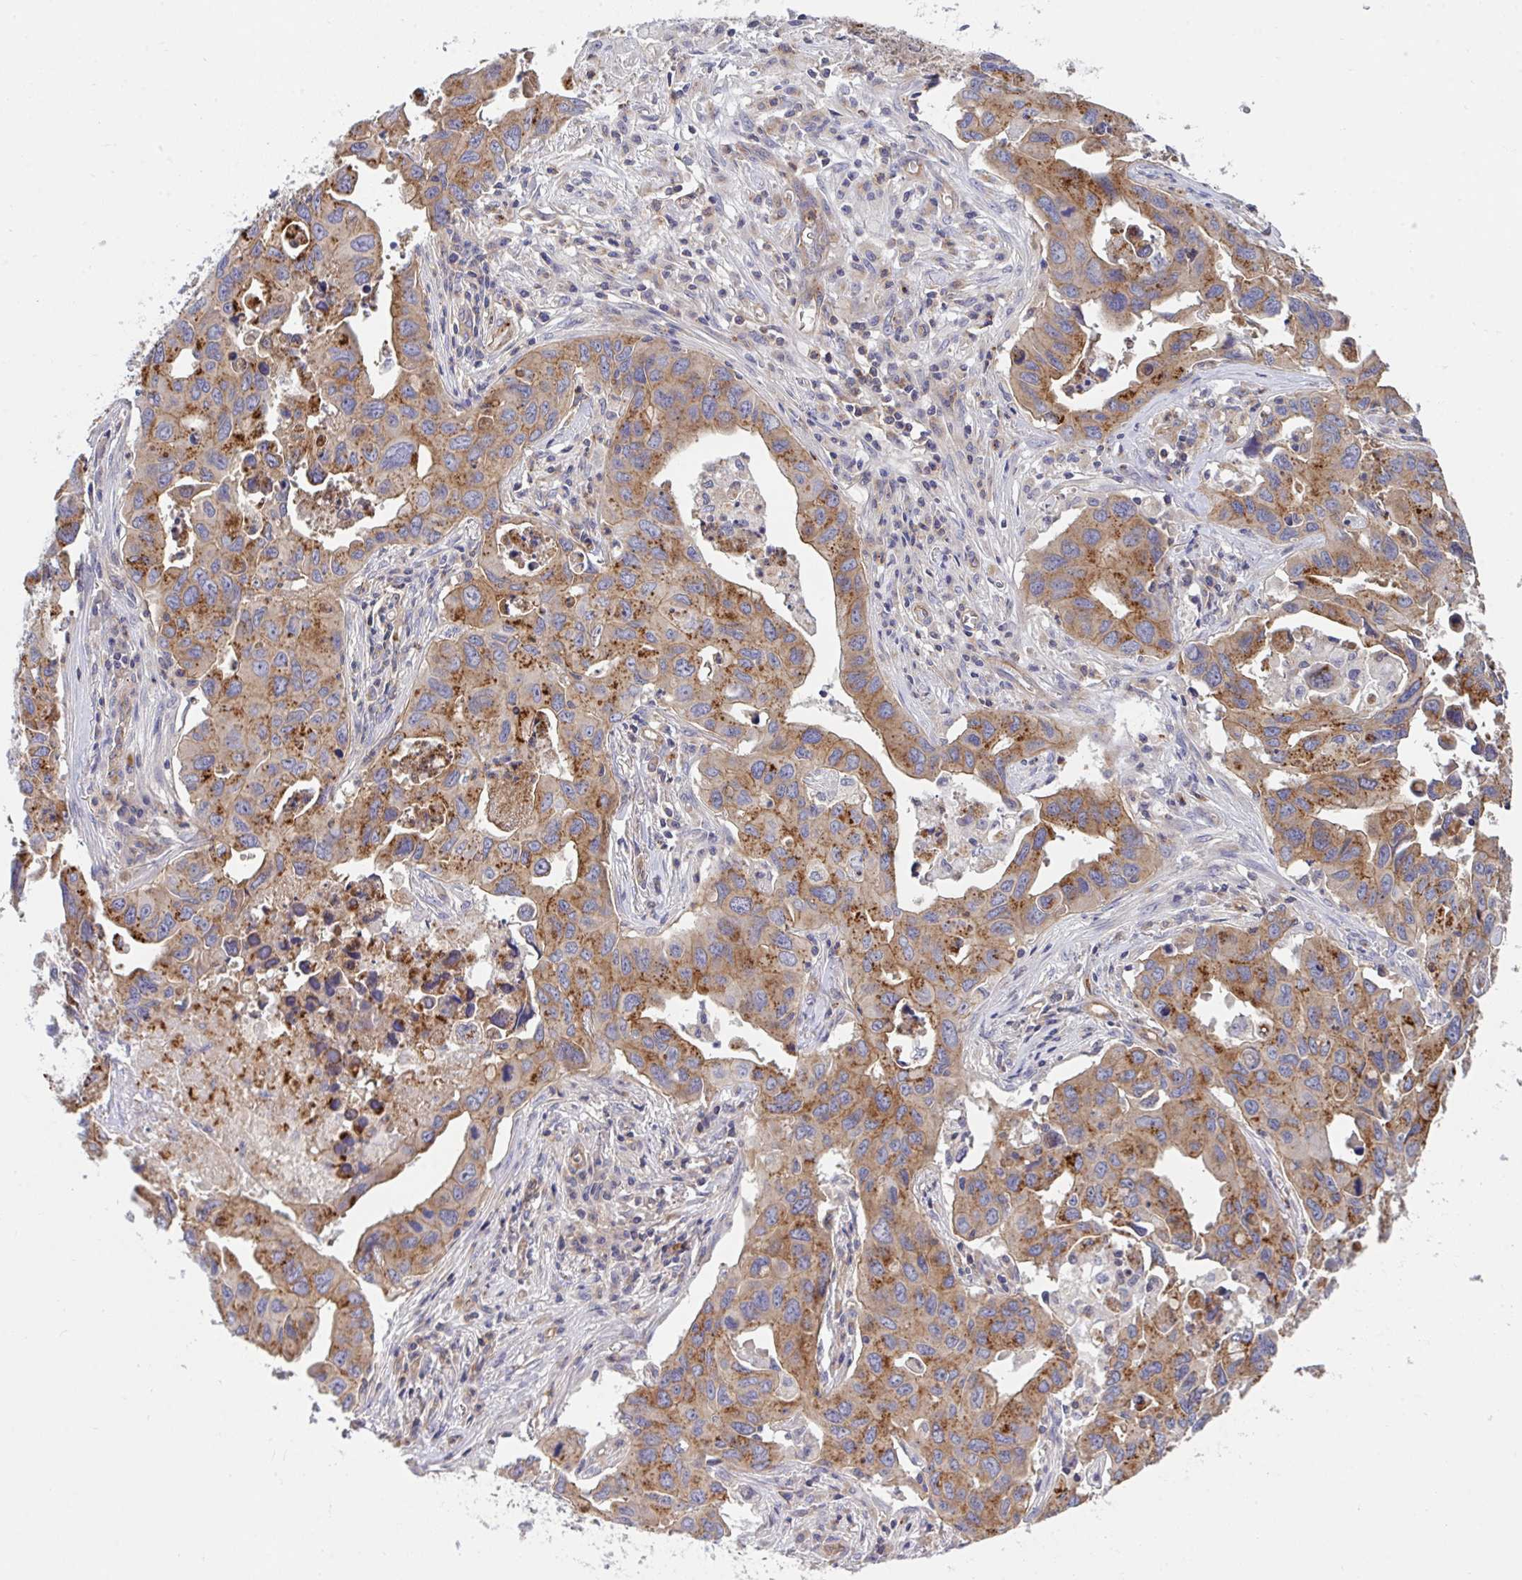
{"staining": {"intensity": "strong", "quantity": "25%-75%", "location": "cytoplasmic/membranous"}, "tissue": "lung cancer", "cell_type": "Tumor cells", "image_type": "cancer", "snomed": [{"axis": "morphology", "description": "Adenocarcinoma, NOS"}, {"axis": "topography", "description": "Lung"}], "caption": "A brown stain shows strong cytoplasmic/membranous staining of a protein in human lung adenocarcinoma tumor cells.", "gene": "C4orf36", "patient": {"sex": "male", "age": 64}}